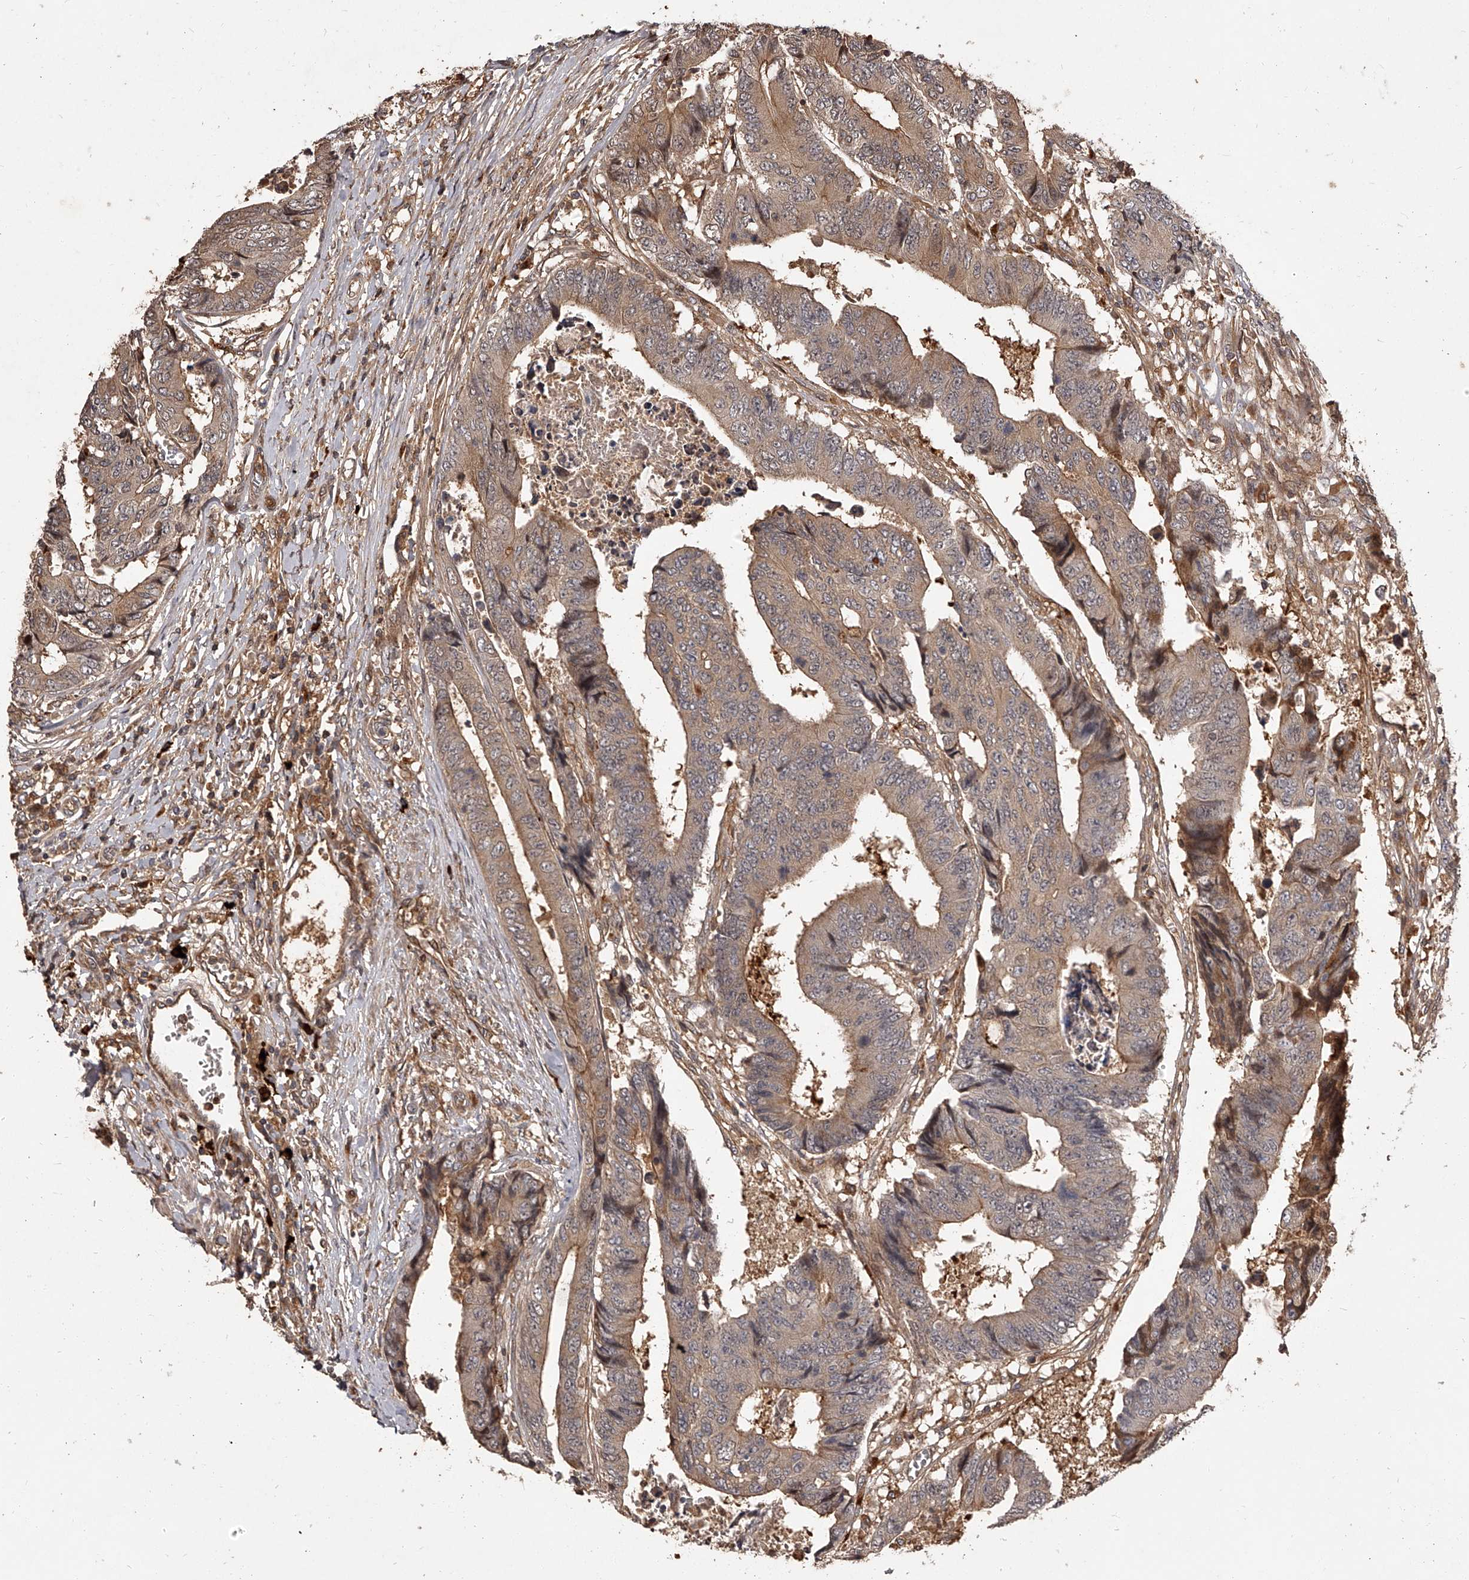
{"staining": {"intensity": "moderate", "quantity": "25%-75%", "location": "cytoplasmic/membranous"}, "tissue": "colorectal cancer", "cell_type": "Tumor cells", "image_type": "cancer", "snomed": [{"axis": "morphology", "description": "Adenocarcinoma, NOS"}, {"axis": "topography", "description": "Rectum"}], "caption": "Adenocarcinoma (colorectal) stained with a protein marker reveals moderate staining in tumor cells.", "gene": "CRYZL1", "patient": {"sex": "male", "age": 84}}